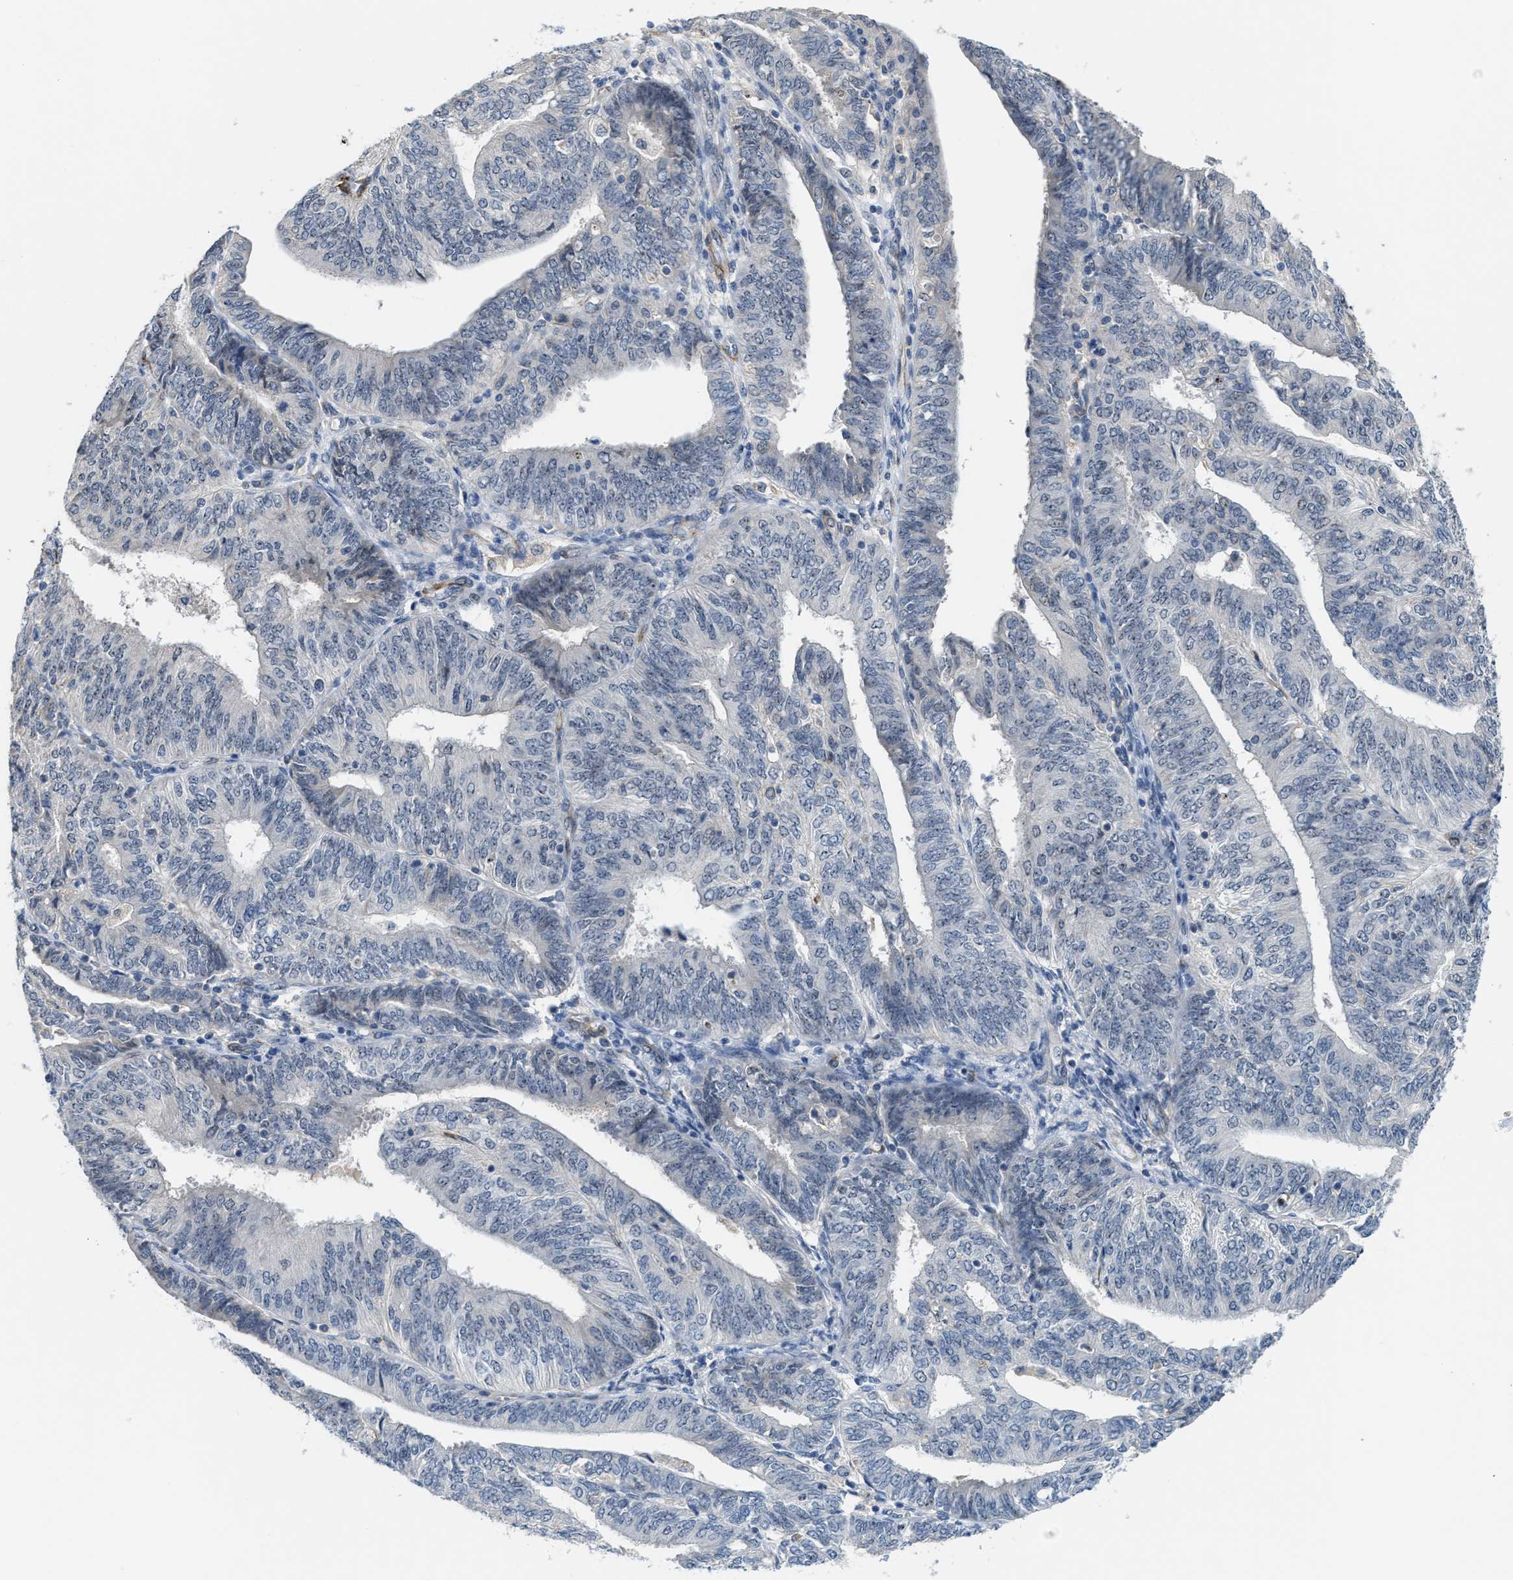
{"staining": {"intensity": "negative", "quantity": "none", "location": "none"}, "tissue": "endometrial cancer", "cell_type": "Tumor cells", "image_type": "cancer", "snomed": [{"axis": "morphology", "description": "Adenocarcinoma, NOS"}, {"axis": "topography", "description": "Endometrium"}], "caption": "The histopathology image exhibits no staining of tumor cells in endometrial cancer. The staining was performed using DAB (3,3'-diaminobenzidine) to visualize the protein expression in brown, while the nuclei were stained in blue with hematoxylin (Magnification: 20x).", "gene": "ZNF783", "patient": {"sex": "female", "age": 58}}